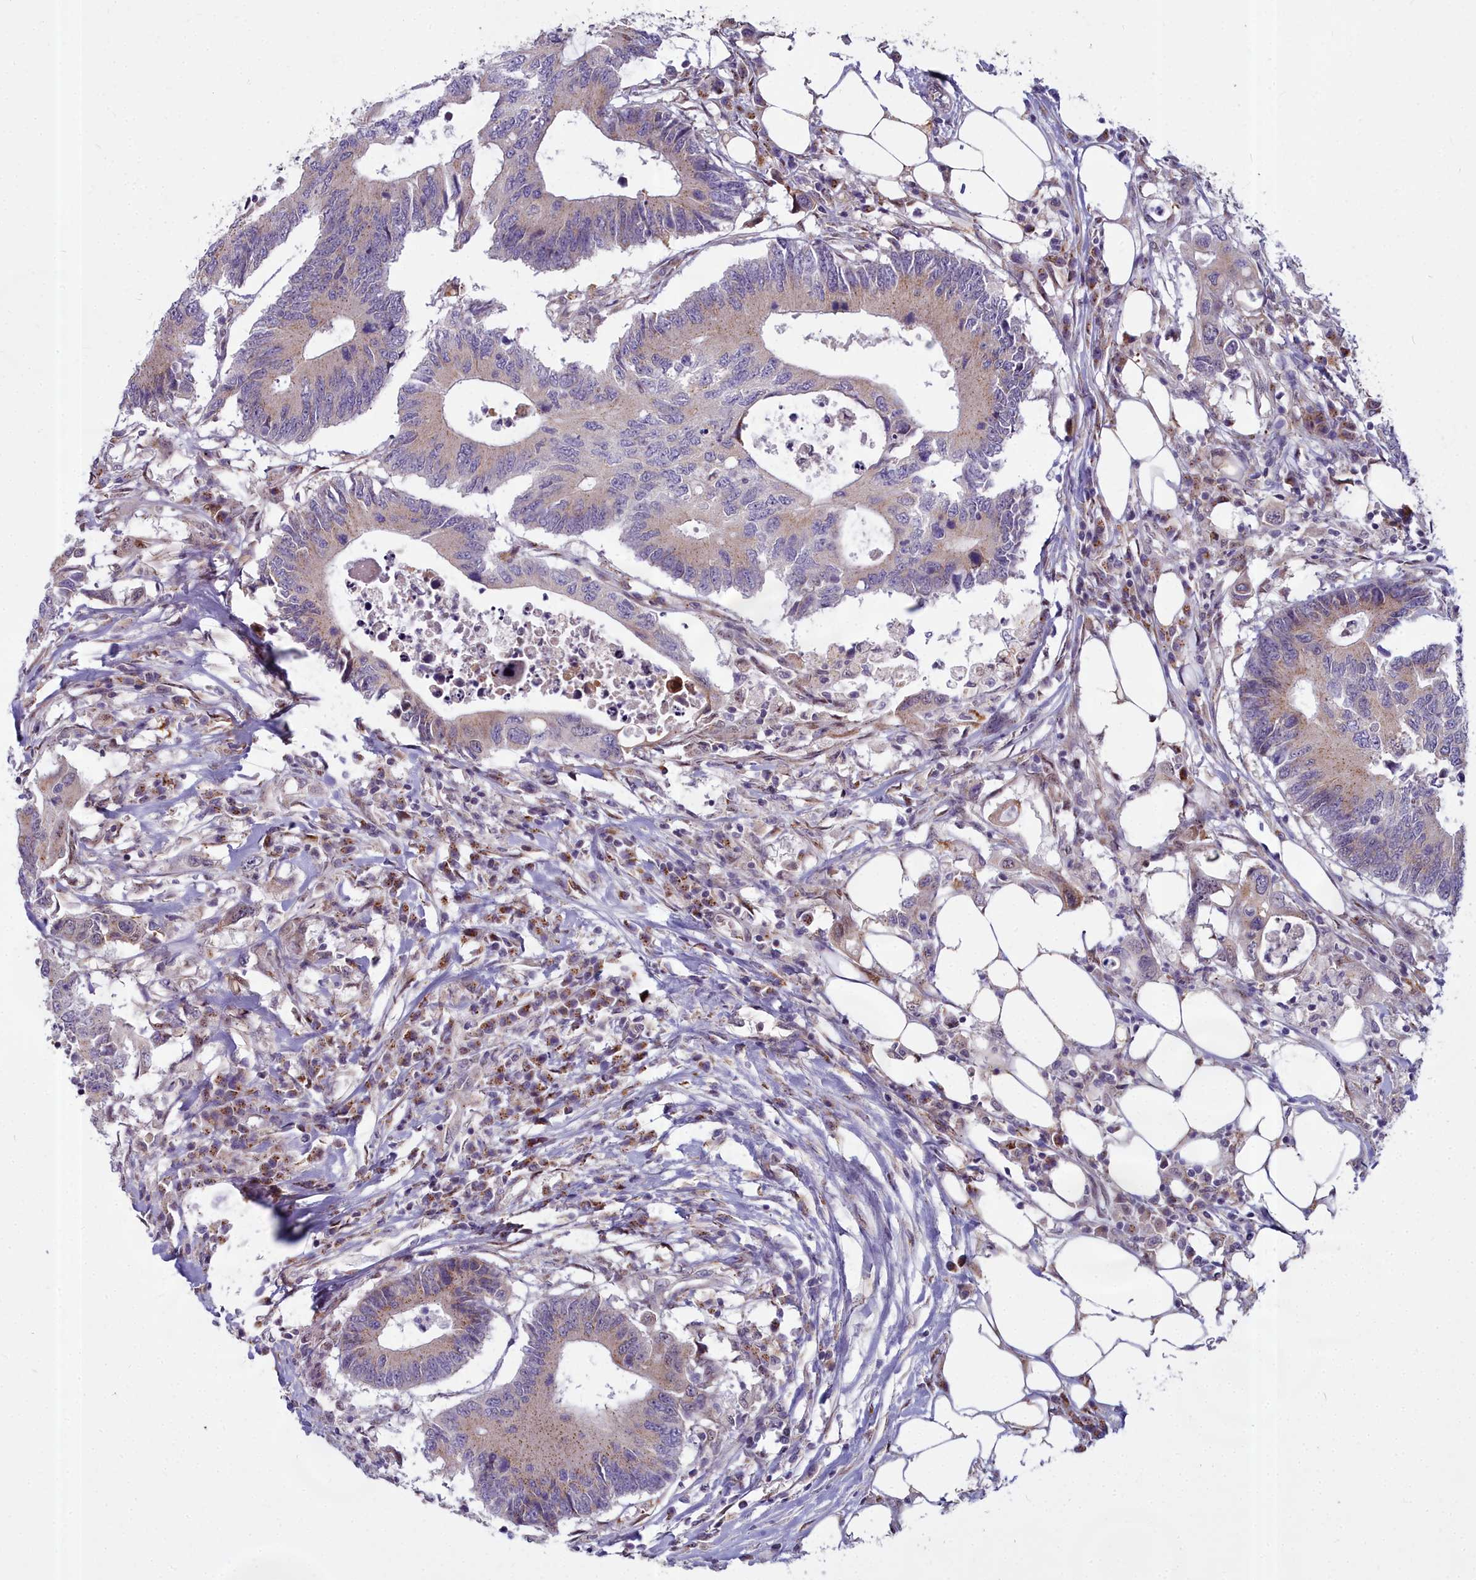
{"staining": {"intensity": "weak", "quantity": "25%-75%", "location": "cytoplasmic/membranous"}, "tissue": "colorectal cancer", "cell_type": "Tumor cells", "image_type": "cancer", "snomed": [{"axis": "morphology", "description": "Adenocarcinoma, NOS"}, {"axis": "topography", "description": "Colon"}], "caption": "High-magnification brightfield microscopy of colorectal adenocarcinoma stained with DAB (3,3'-diaminobenzidine) (brown) and counterstained with hematoxylin (blue). tumor cells exhibit weak cytoplasmic/membranous positivity is present in about25%-75% of cells. (DAB = brown stain, brightfield microscopy at high magnification).", "gene": "WDPCP", "patient": {"sex": "male", "age": 71}}